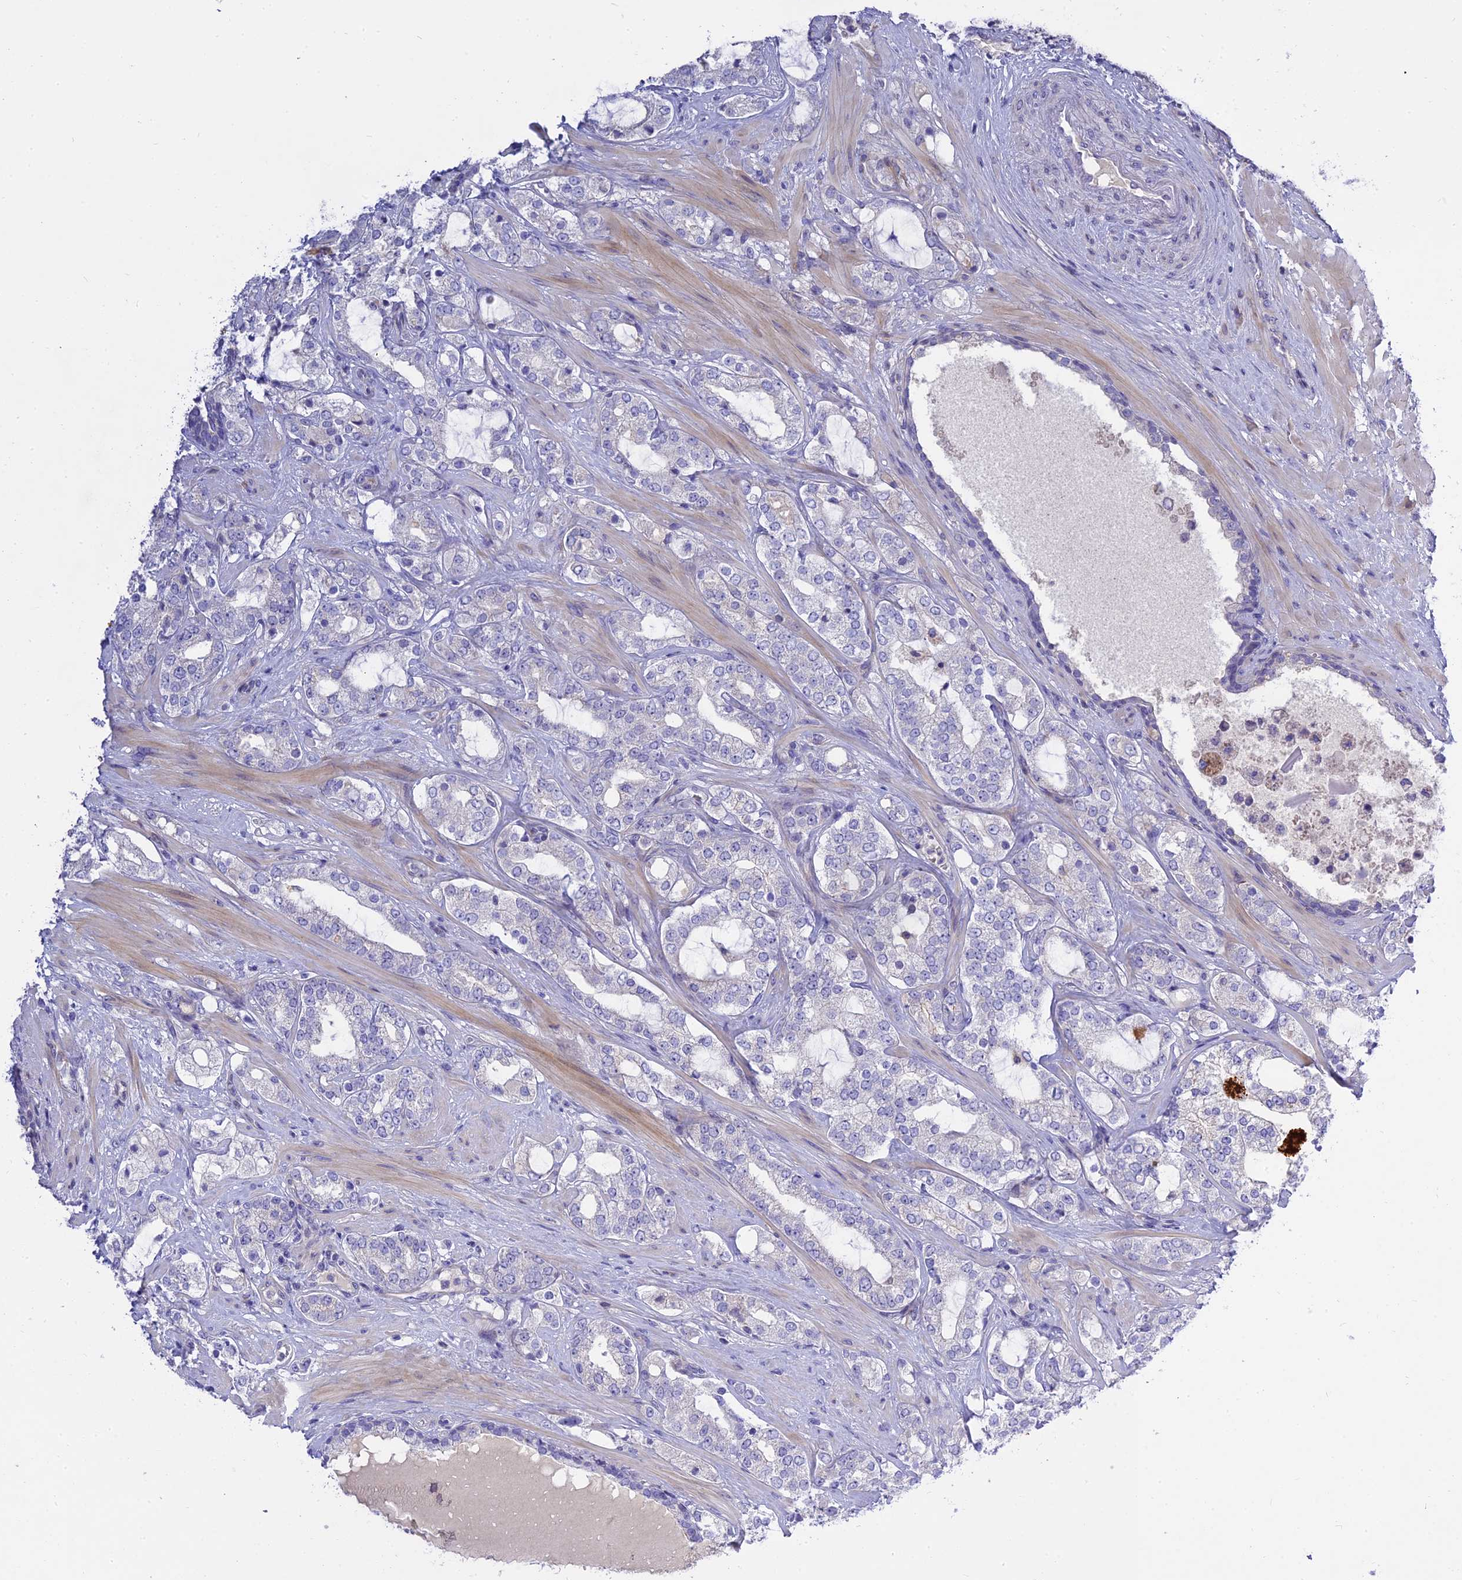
{"staining": {"intensity": "negative", "quantity": "none", "location": "none"}, "tissue": "prostate cancer", "cell_type": "Tumor cells", "image_type": "cancer", "snomed": [{"axis": "morphology", "description": "Adenocarcinoma, High grade"}, {"axis": "topography", "description": "Prostate"}], "caption": "High magnification brightfield microscopy of adenocarcinoma (high-grade) (prostate) stained with DAB (brown) and counterstained with hematoxylin (blue): tumor cells show no significant expression. The staining is performed using DAB brown chromogen with nuclei counter-stained in using hematoxylin.", "gene": "MBD3L1", "patient": {"sex": "male", "age": 64}}